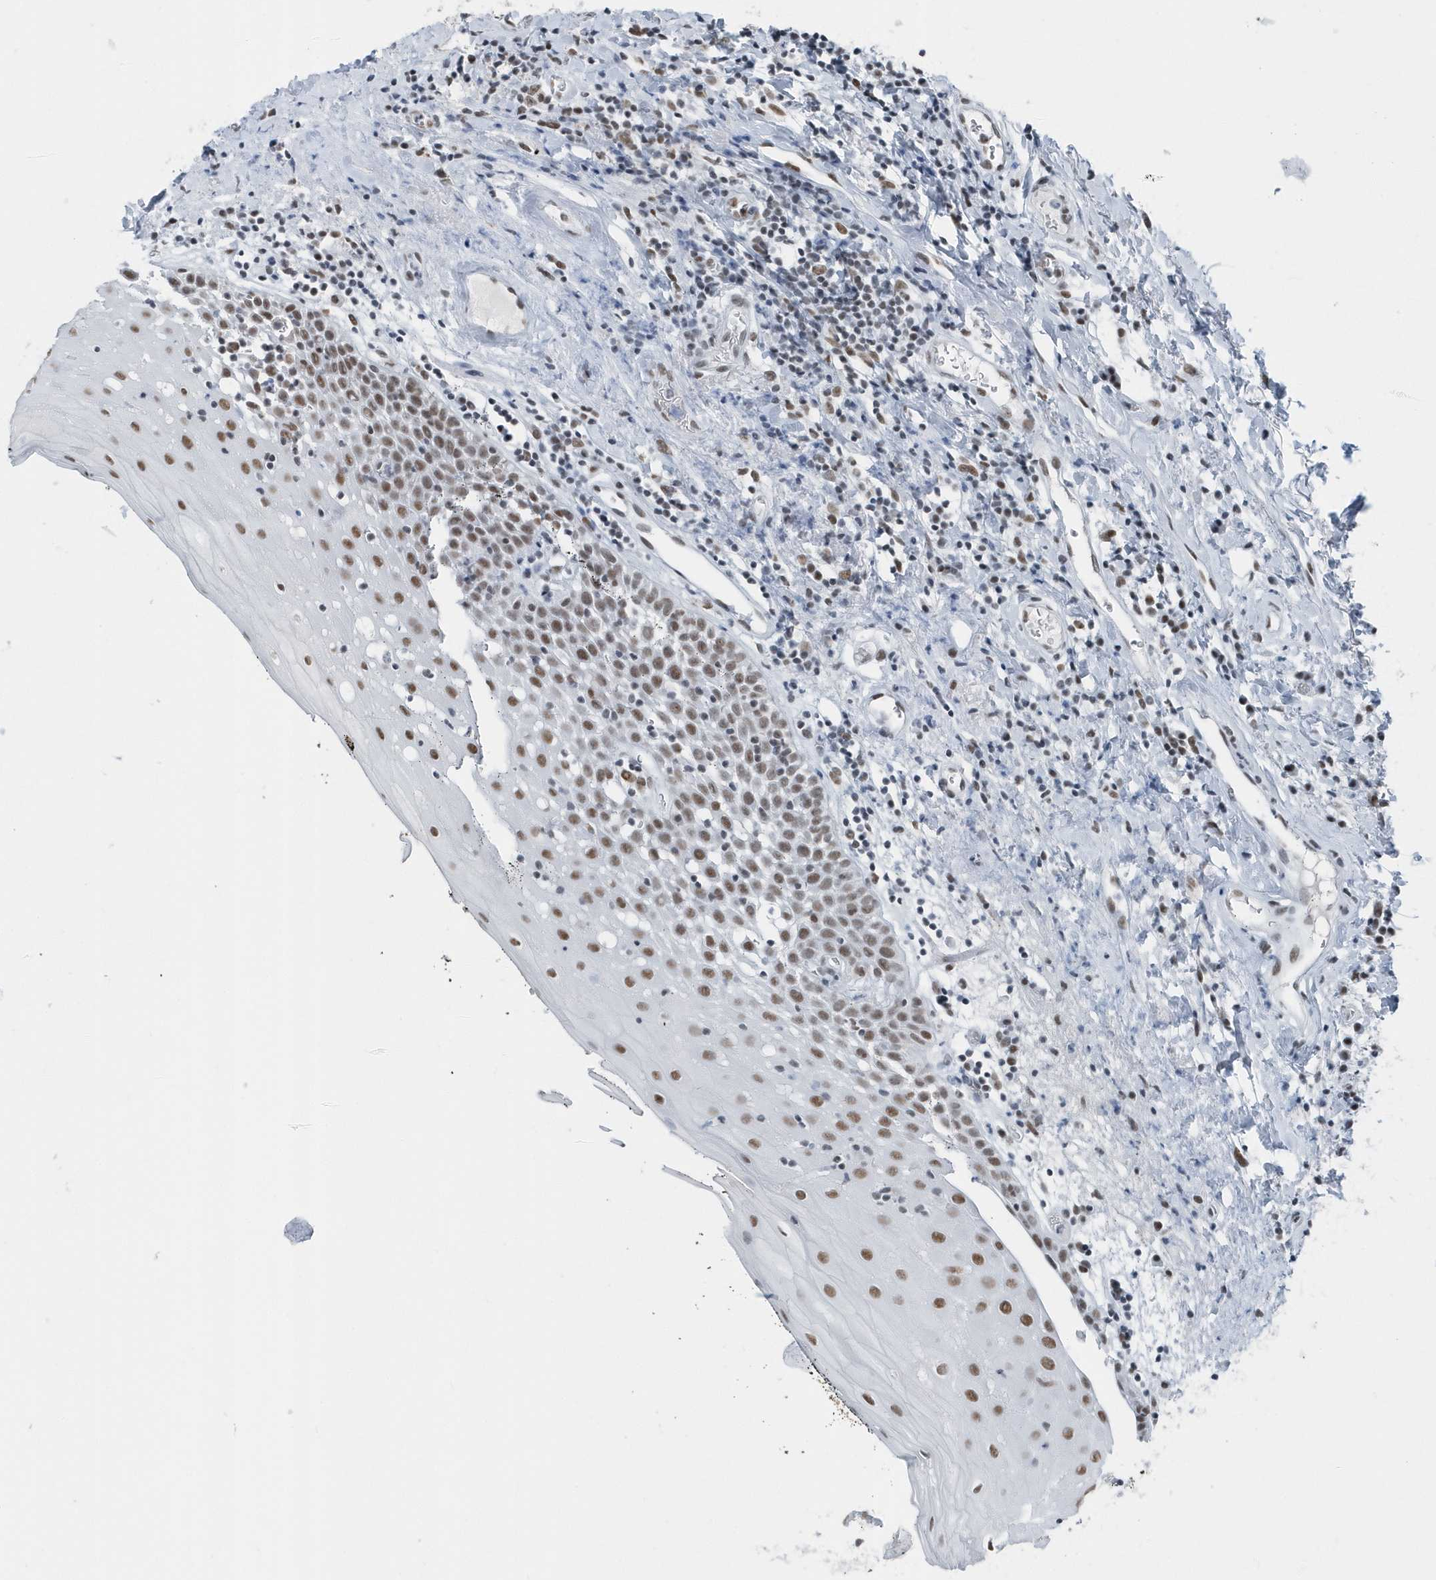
{"staining": {"intensity": "moderate", "quantity": ">75%", "location": "nuclear"}, "tissue": "oral mucosa", "cell_type": "Squamous epithelial cells", "image_type": "normal", "snomed": [{"axis": "morphology", "description": "Normal tissue, NOS"}, {"axis": "topography", "description": "Oral tissue"}], "caption": "IHC photomicrograph of normal human oral mucosa stained for a protein (brown), which exhibits medium levels of moderate nuclear positivity in approximately >75% of squamous epithelial cells.", "gene": "FIP1L1", "patient": {"sex": "male", "age": 74}}